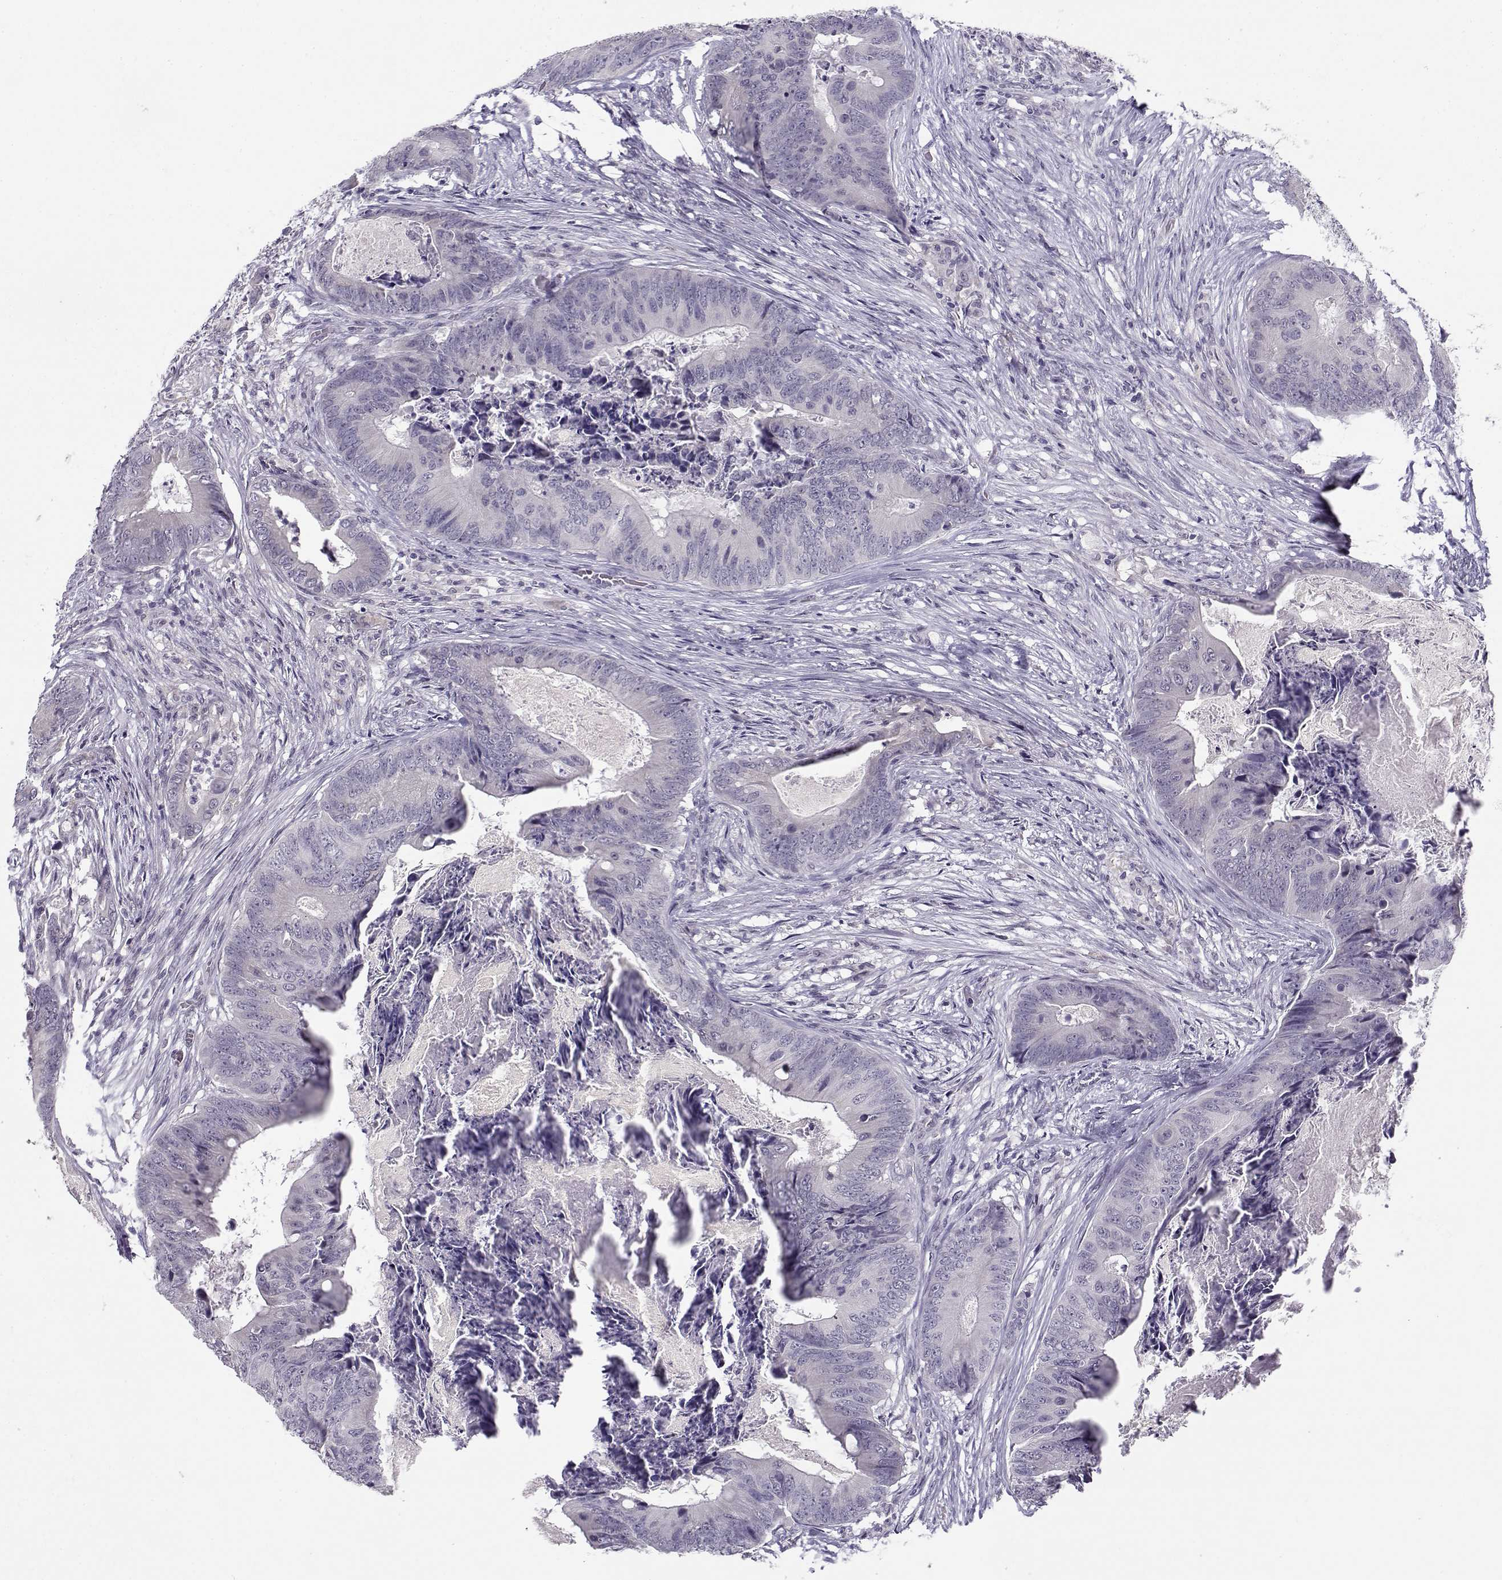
{"staining": {"intensity": "negative", "quantity": "none", "location": "none"}, "tissue": "colorectal cancer", "cell_type": "Tumor cells", "image_type": "cancer", "snomed": [{"axis": "morphology", "description": "Adenocarcinoma, NOS"}, {"axis": "topography", "description": "Colon"}], "caption": "High power microscopy micrograph of an immunohistochemistry (IHC) image of adenocarcinoma (colorectal), revealing no significant expression in tumor cells.", "gene": "C16orf86", "patient": {"sex": "male", "age": 84}}